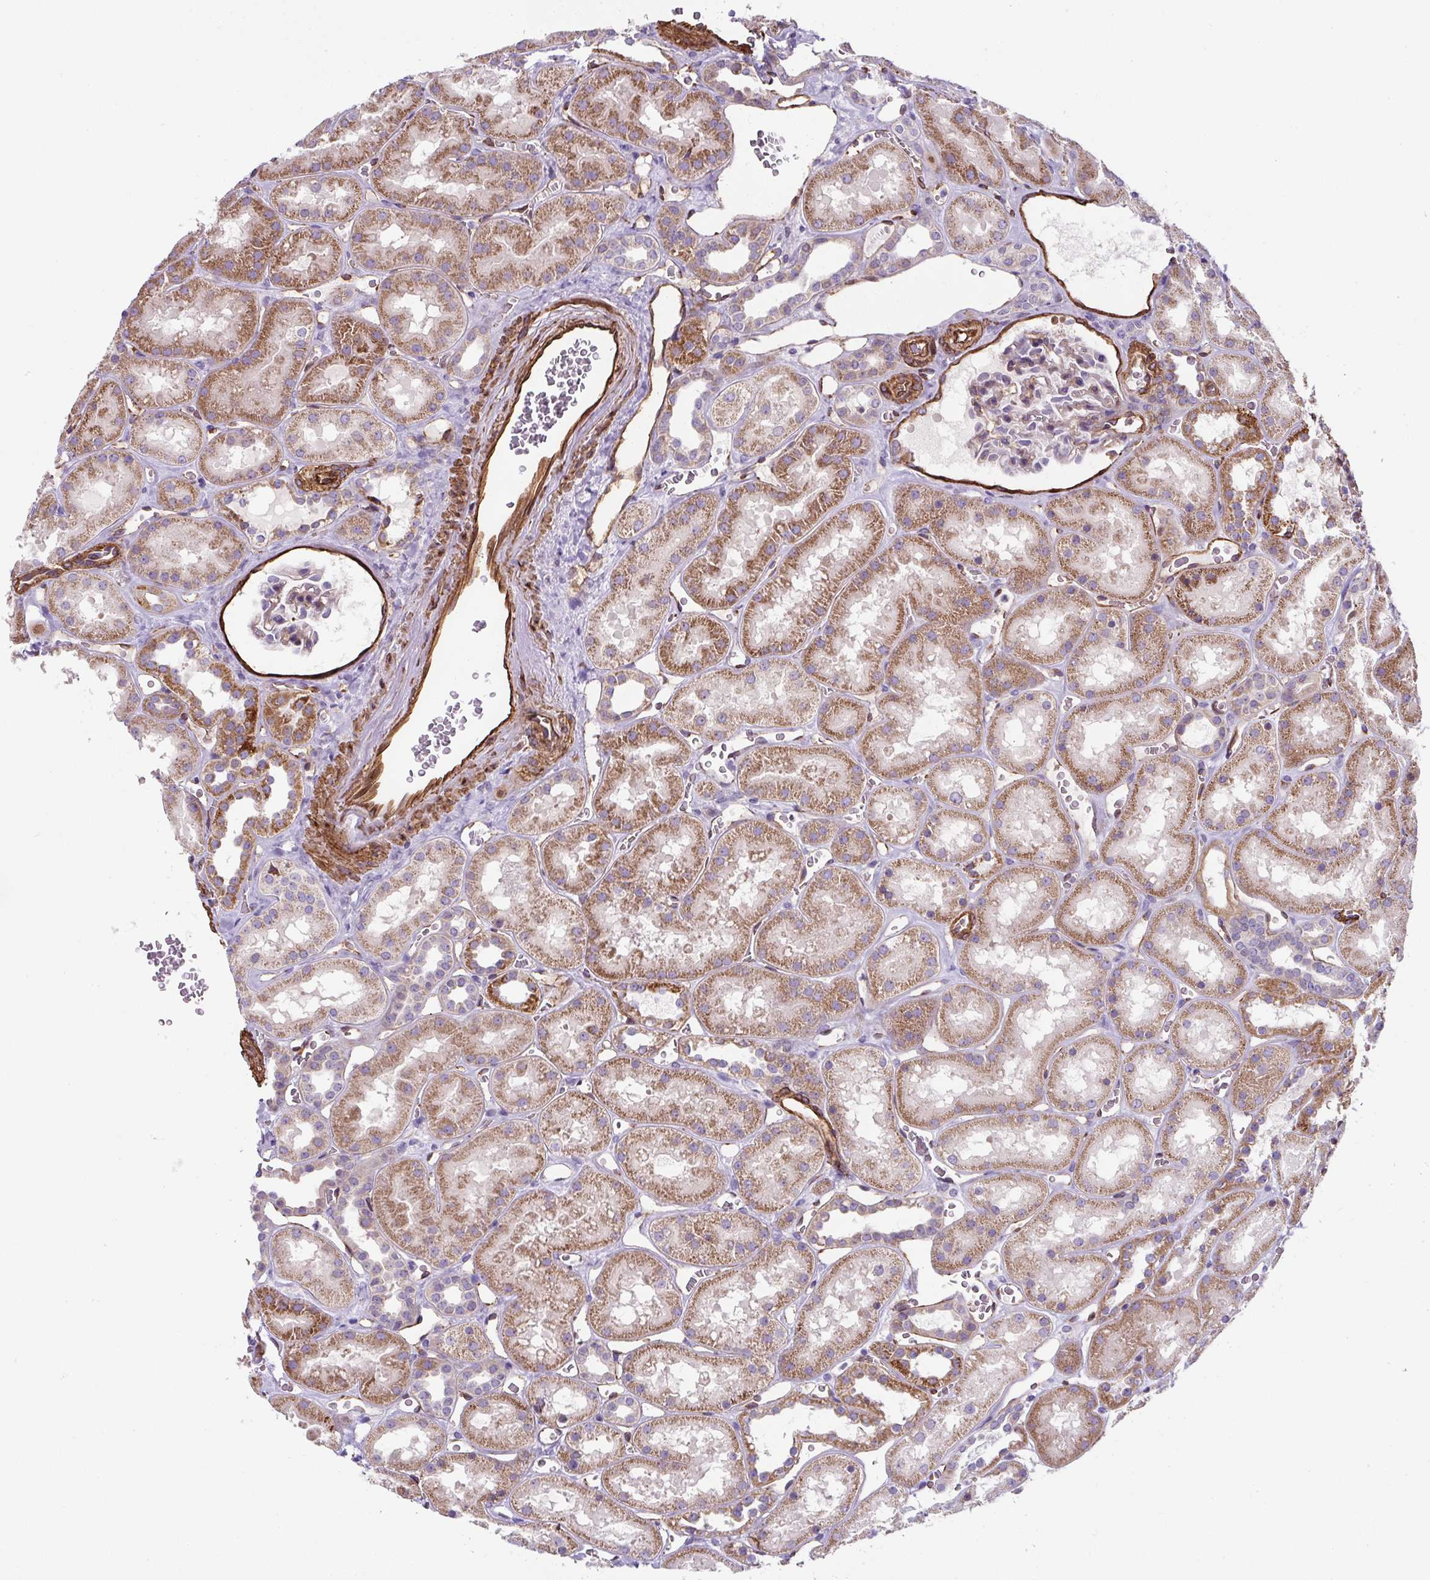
{"staining": {"intensity": "weak", "quantity": "25%-75%", "location": "cytoplasmic/membranous"}, "tissue": "kidney", "cell_type": "Cells in glomeruli", "image_type": "normal", "snomed": [{"axis": "morphology", "description": "Normal tissue, NOS"}, {"axis": "topography", "description": "Kidney"}], "caption": "Immunohistochemical staining of unremarkable human kidney displays 25%-75% levels of weak cytoplasmic/membranous protein positivity in approximately 25%-75% of cells in glomeruli.", "gene": "ANKUB1", "patient": {"sex": "female", "age": 41}}